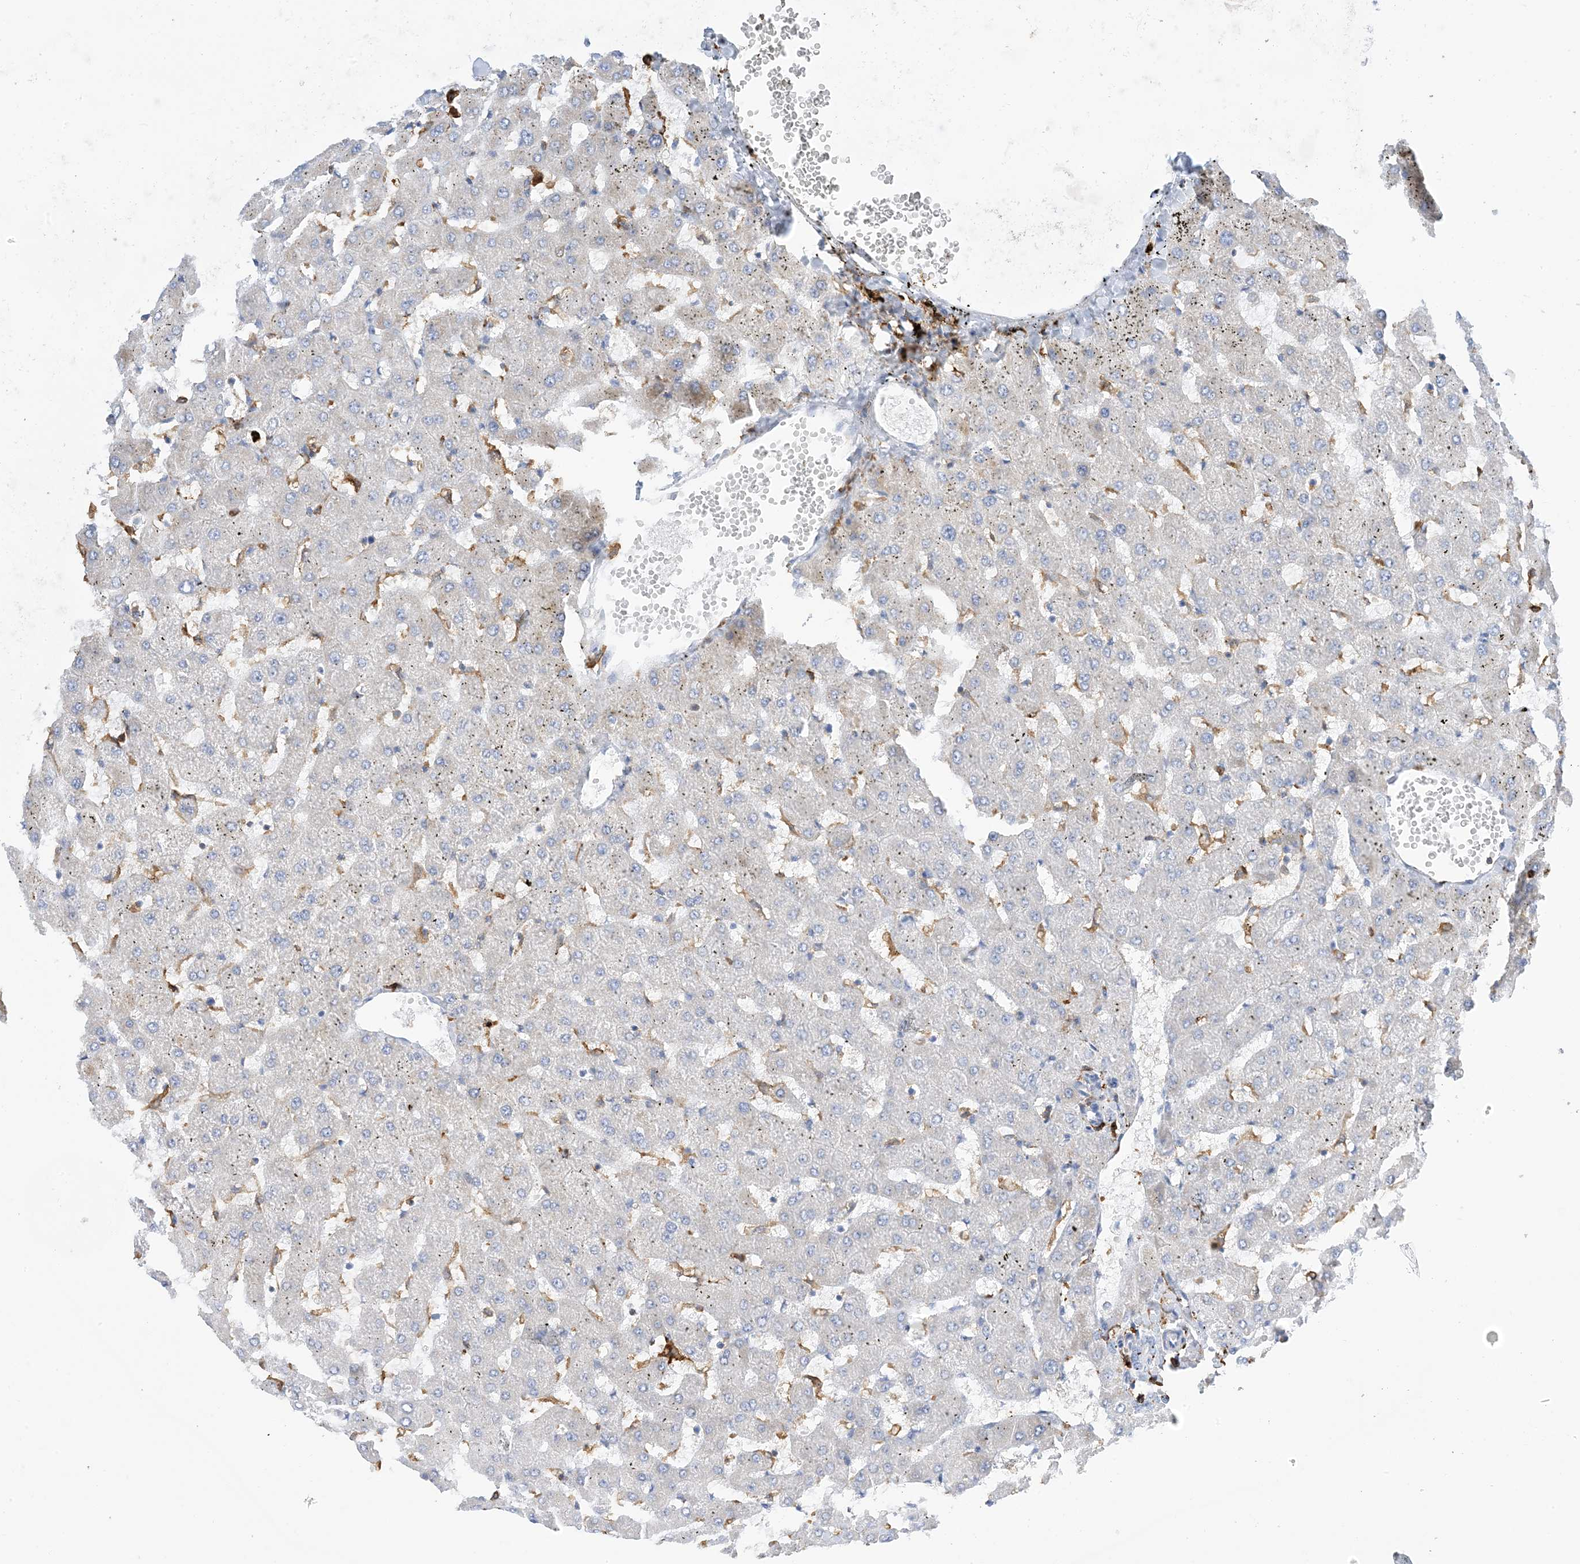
{"staining": {"intensity": "negative", "quantity": "none", "location": "none"}, "tissue": "liver", "cell_type": "Cholangiocytes", "image_type": "normal", "snomed": [{"axis": "morphology", "description": "Normal tissue, NOS"}, {"axis": "topography", "description": "Liver"}], "caption": "A histopathology image of human liver is negative for staining in cholangiocytes. (Immunohistochemistry, brightfield microscopy, high magnification).", "gene": "DPH3", "patient": {"sex": "female", "age": 63}}